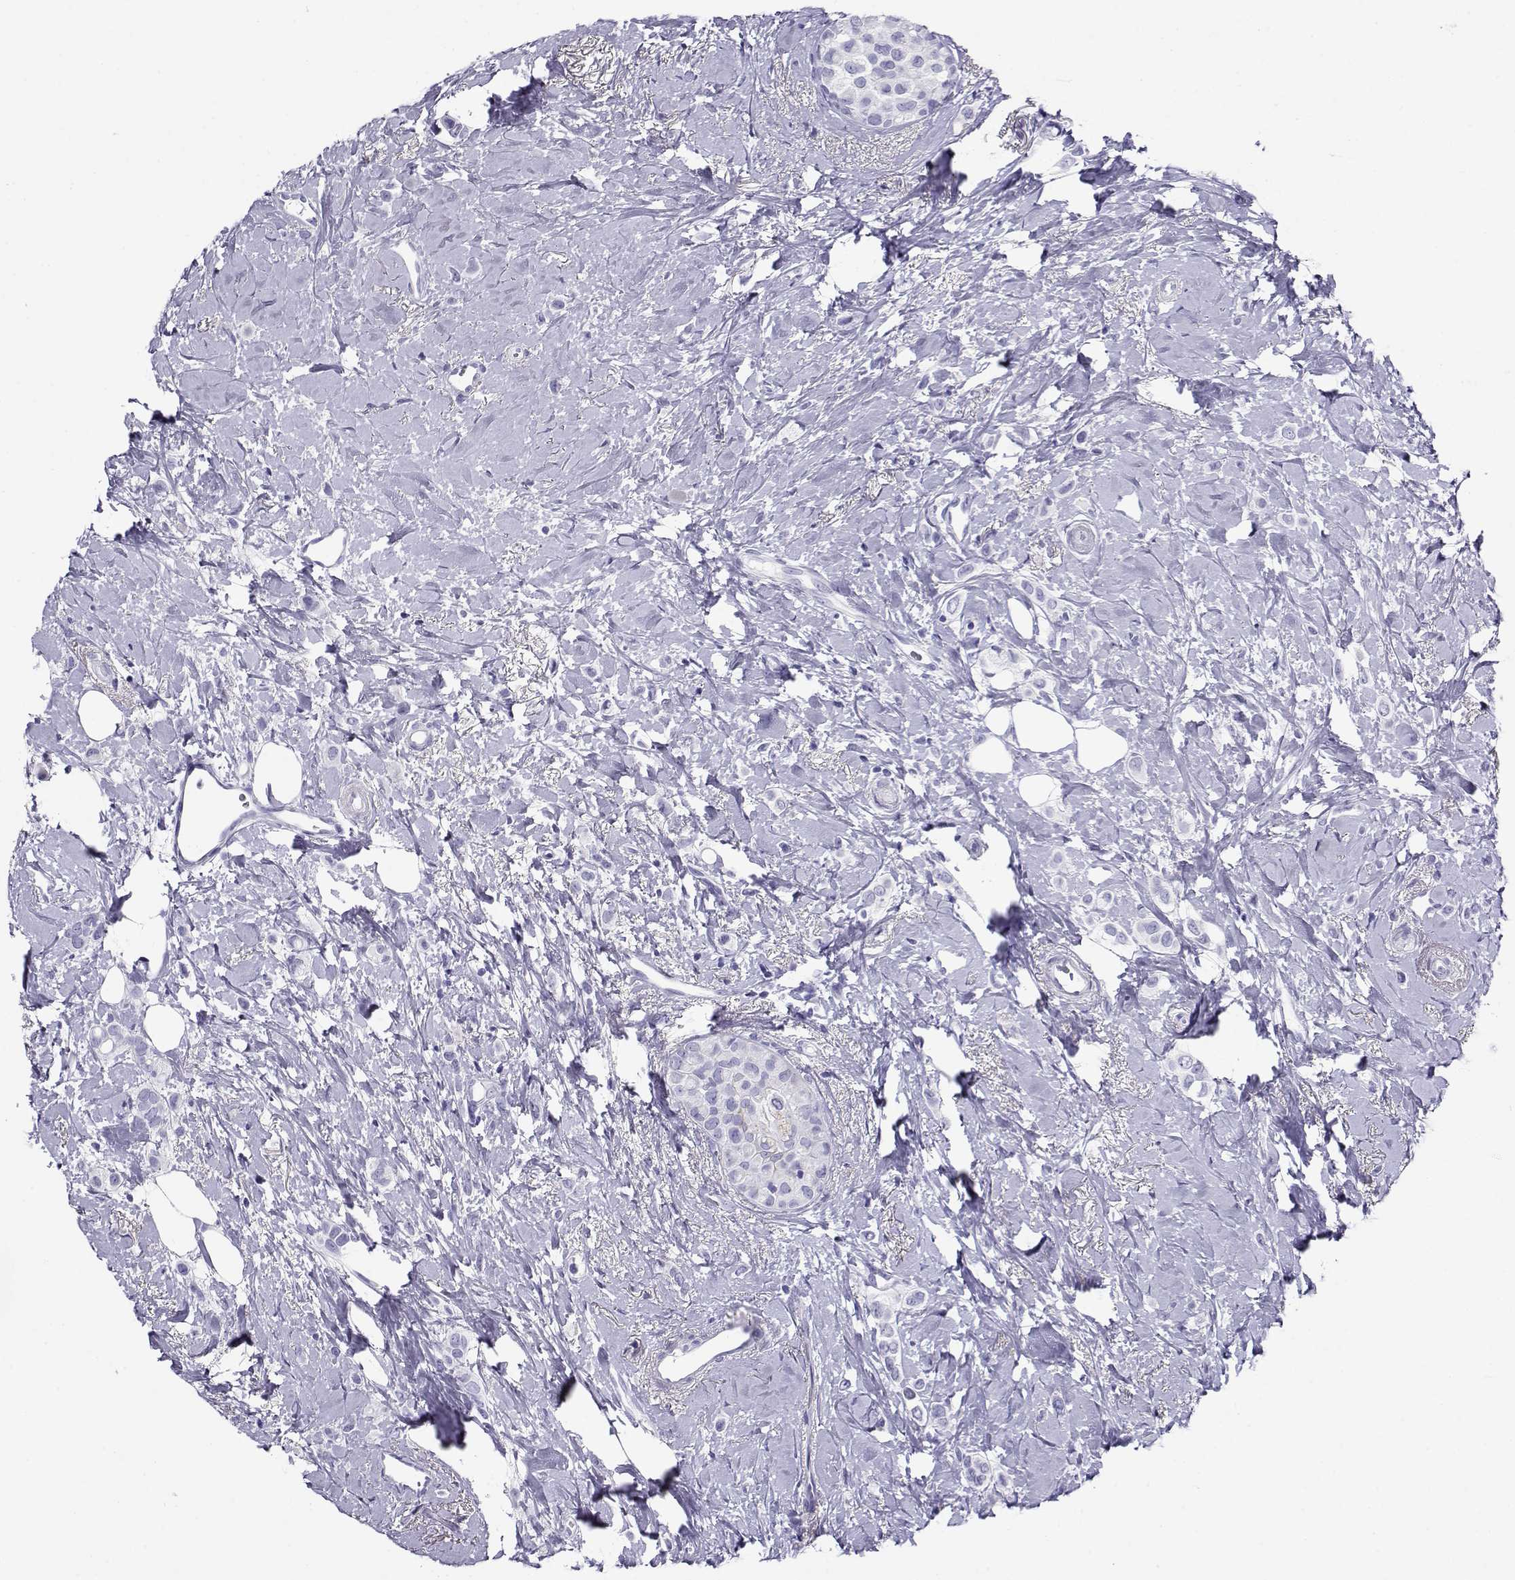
{"staining": {"intensity": "negative", "quantity": "none", "location": "none"}, "tissue": "breast cancer", "cell_type": "Tumor cells", "image_type": "cancer", "snomed": [{"axis": "morphology", "description": "Lobular carcinoma"}, {"axis": "topography", "description": "Breast"}], "caption": "DAB immunohistochemical staining of lobular carcinoma (breast) shows no significant staining in tumor cells.", "gene": "CABS1", "patient": {"sex": "female", "age": 66}}